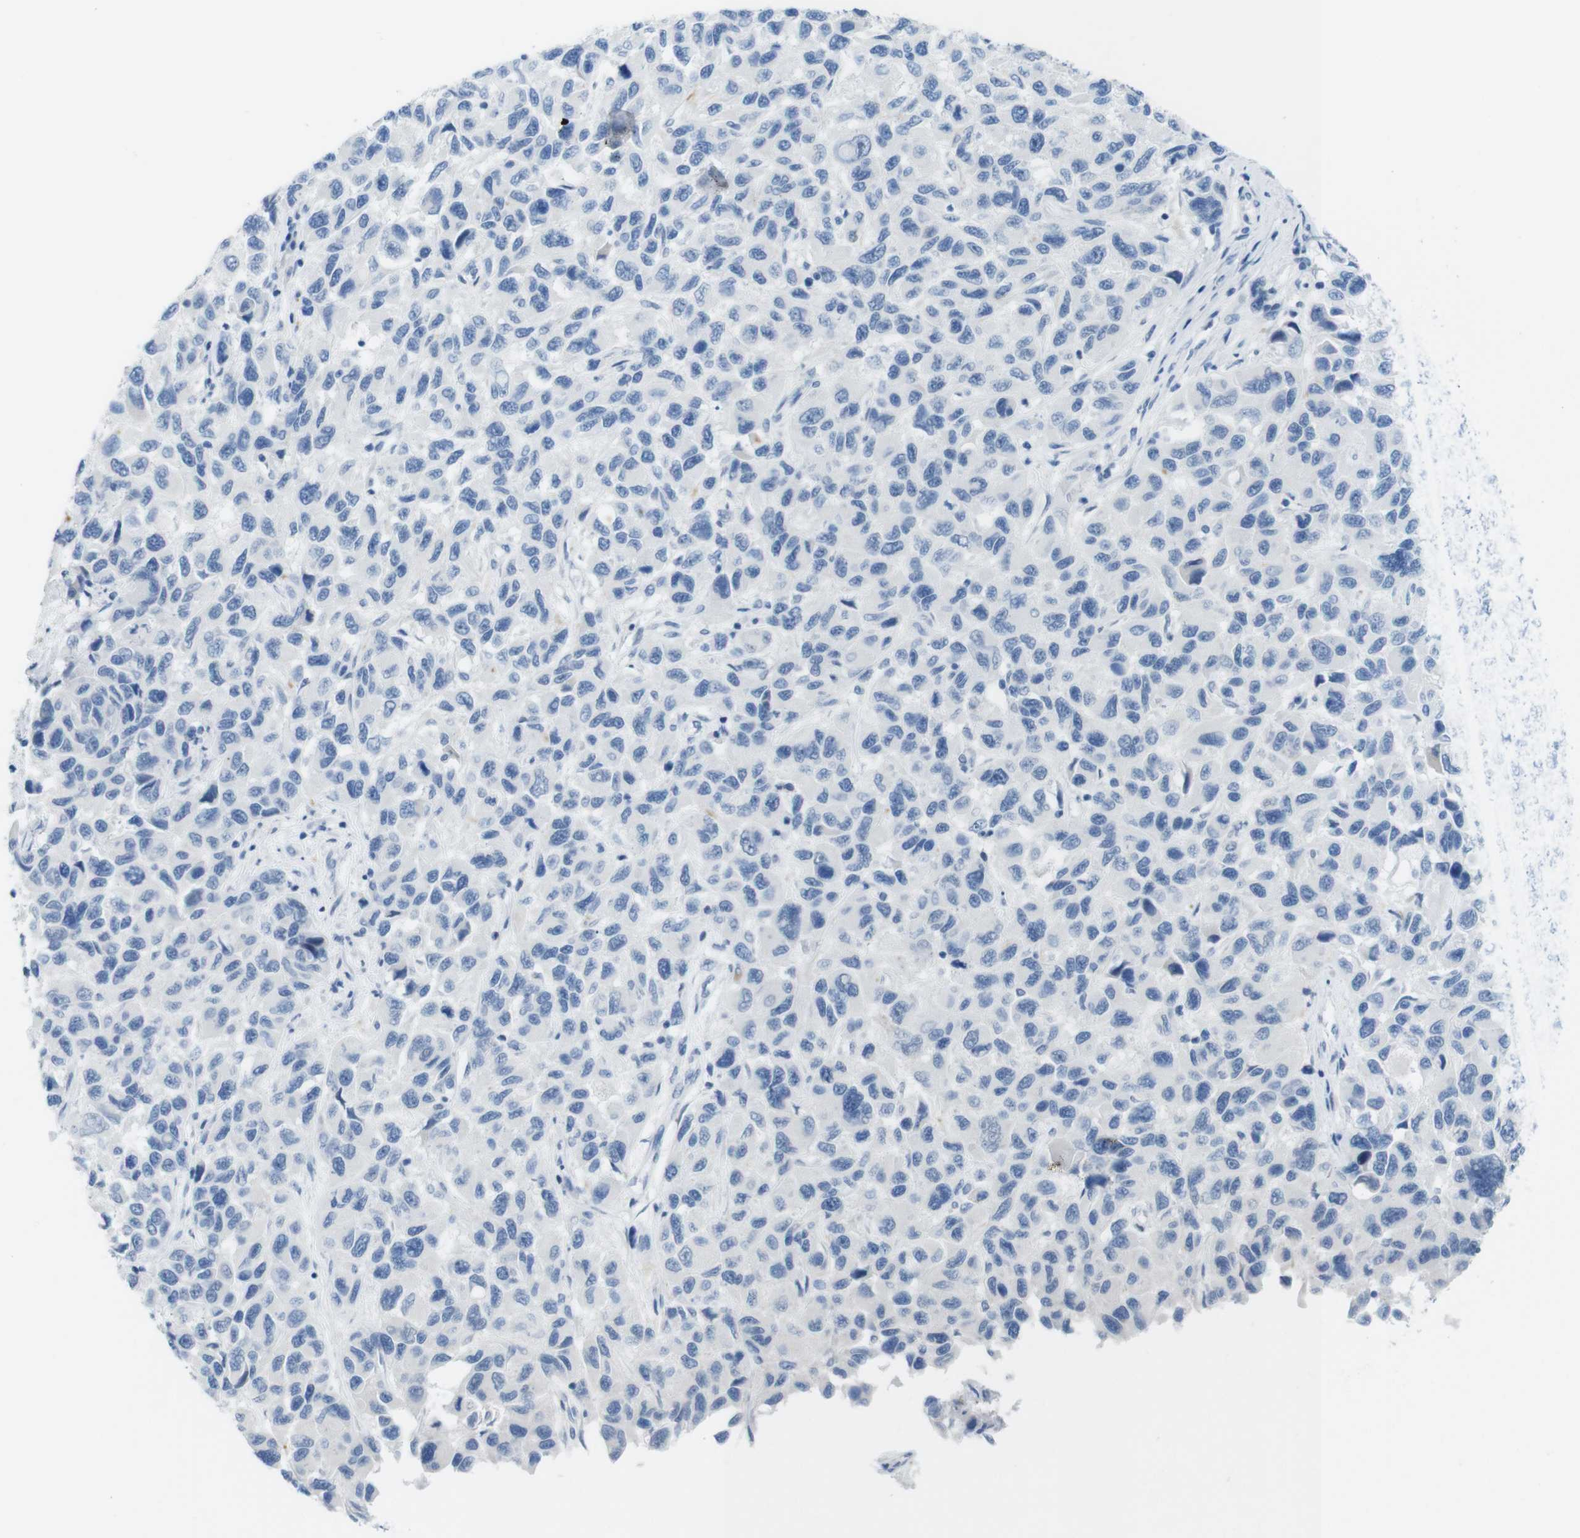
{"staining": {"intensity": "negative", "quantity": "none", "location": "none"}, "tissue": "melanoma", "cell_type": "Tumor cells", "image_type": "cancer", "snomed": [{"axis": "morphology", "description": "Malignant melanoma, NOS"}, {"axis": "topography", "description": "Skin"}], "caption": "Immunohistochemistry (IHC) micrograph of human malignant melanoma stained for a protein (brown), which exhibits no expression in tumor cells.", "gene": "OPN1SW", "patient": {"sex": "male", "age": 53}}